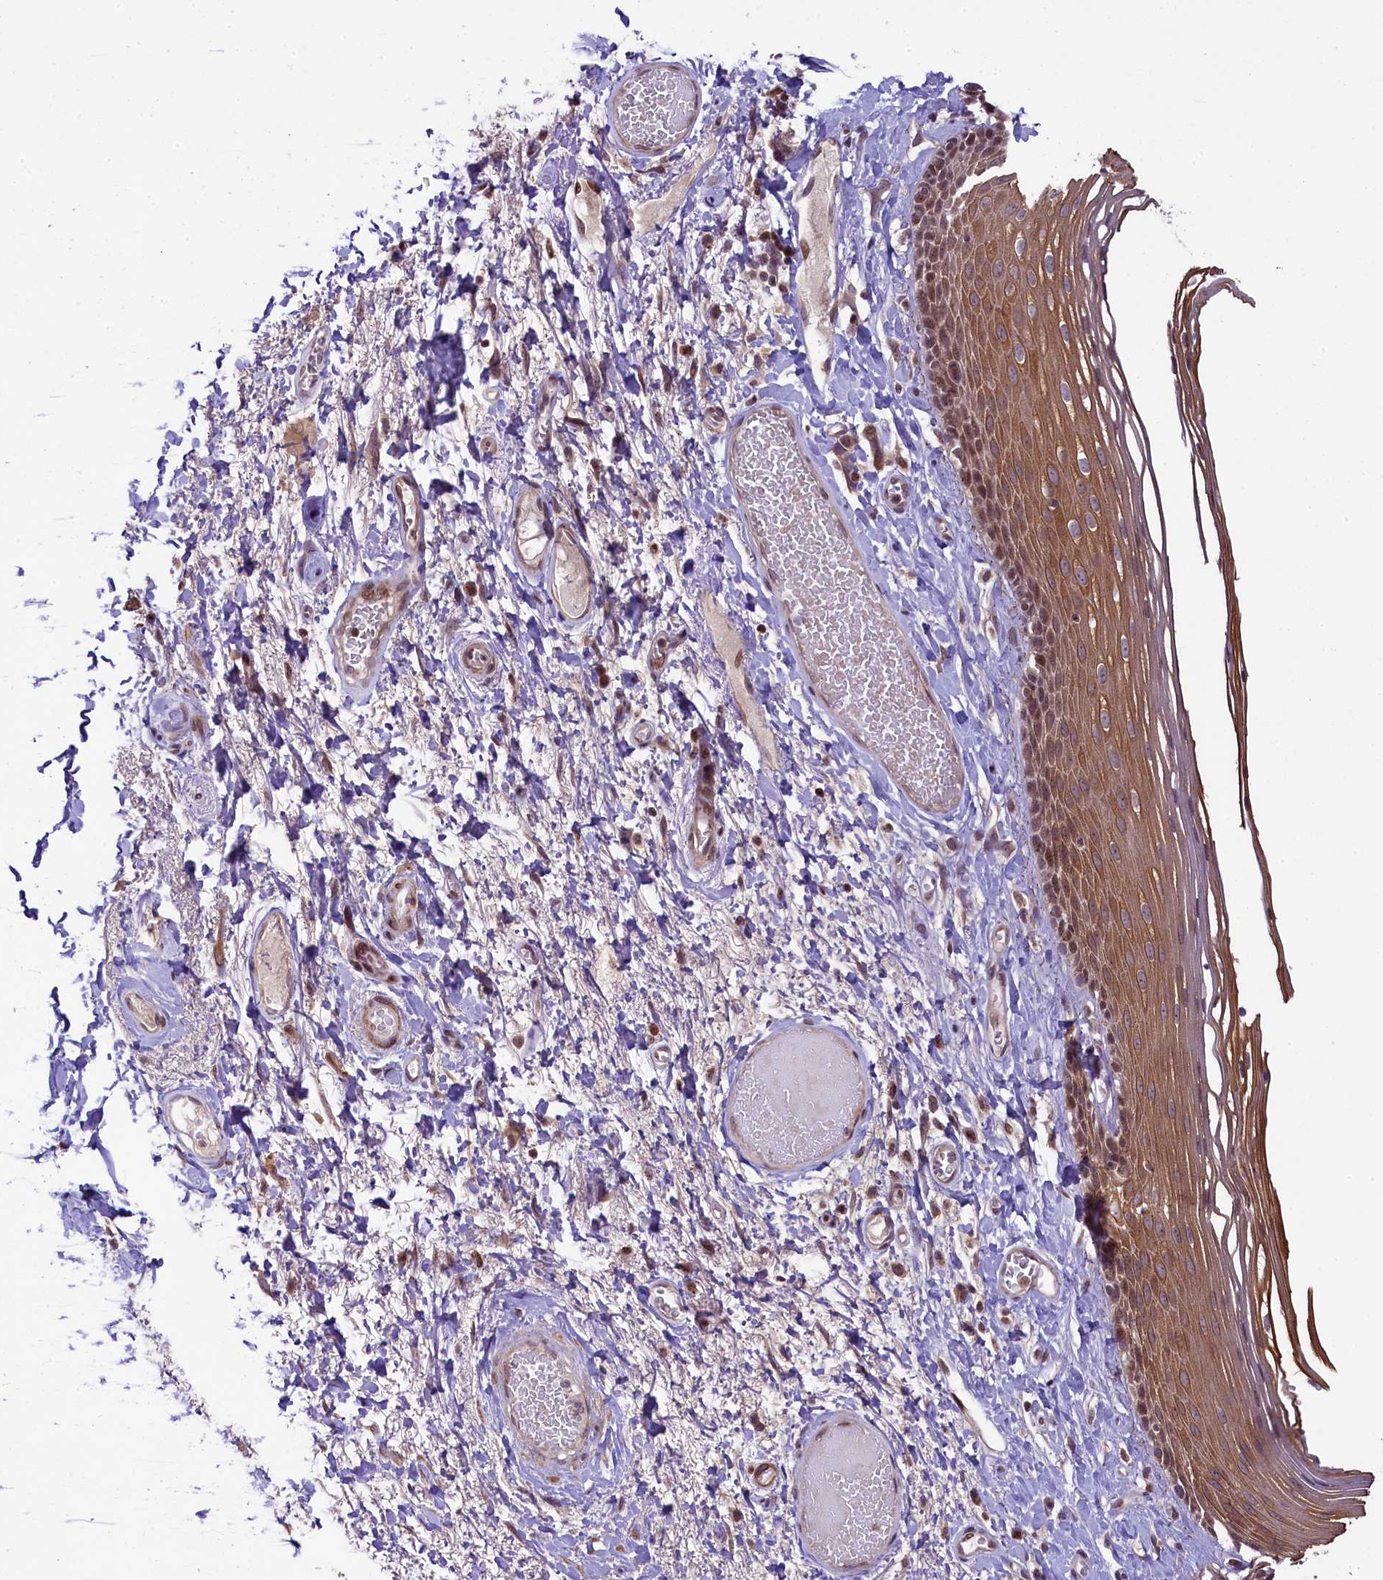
{"staining": {"intensity": "moderate", "quantity": ">75%", "location": "cytoplasmic/membranous,nuclear"}, "tissue": "skin", "cell_type": "Epidermal cells", "image_type": "normal", "snomed": [{"axis": "morphology", "description": "Normal tissue, NOS"}, {"axis": "topography", "description": "Anal"}], "caption": "Skin stained with DAB IHC shows medium levels of moderate cytoplasmic/membranous,nuclear expression in approximately >75% of epidermal cells.", "gene": "RBBP8", "patient": {"sex": "male", "age": 69}}